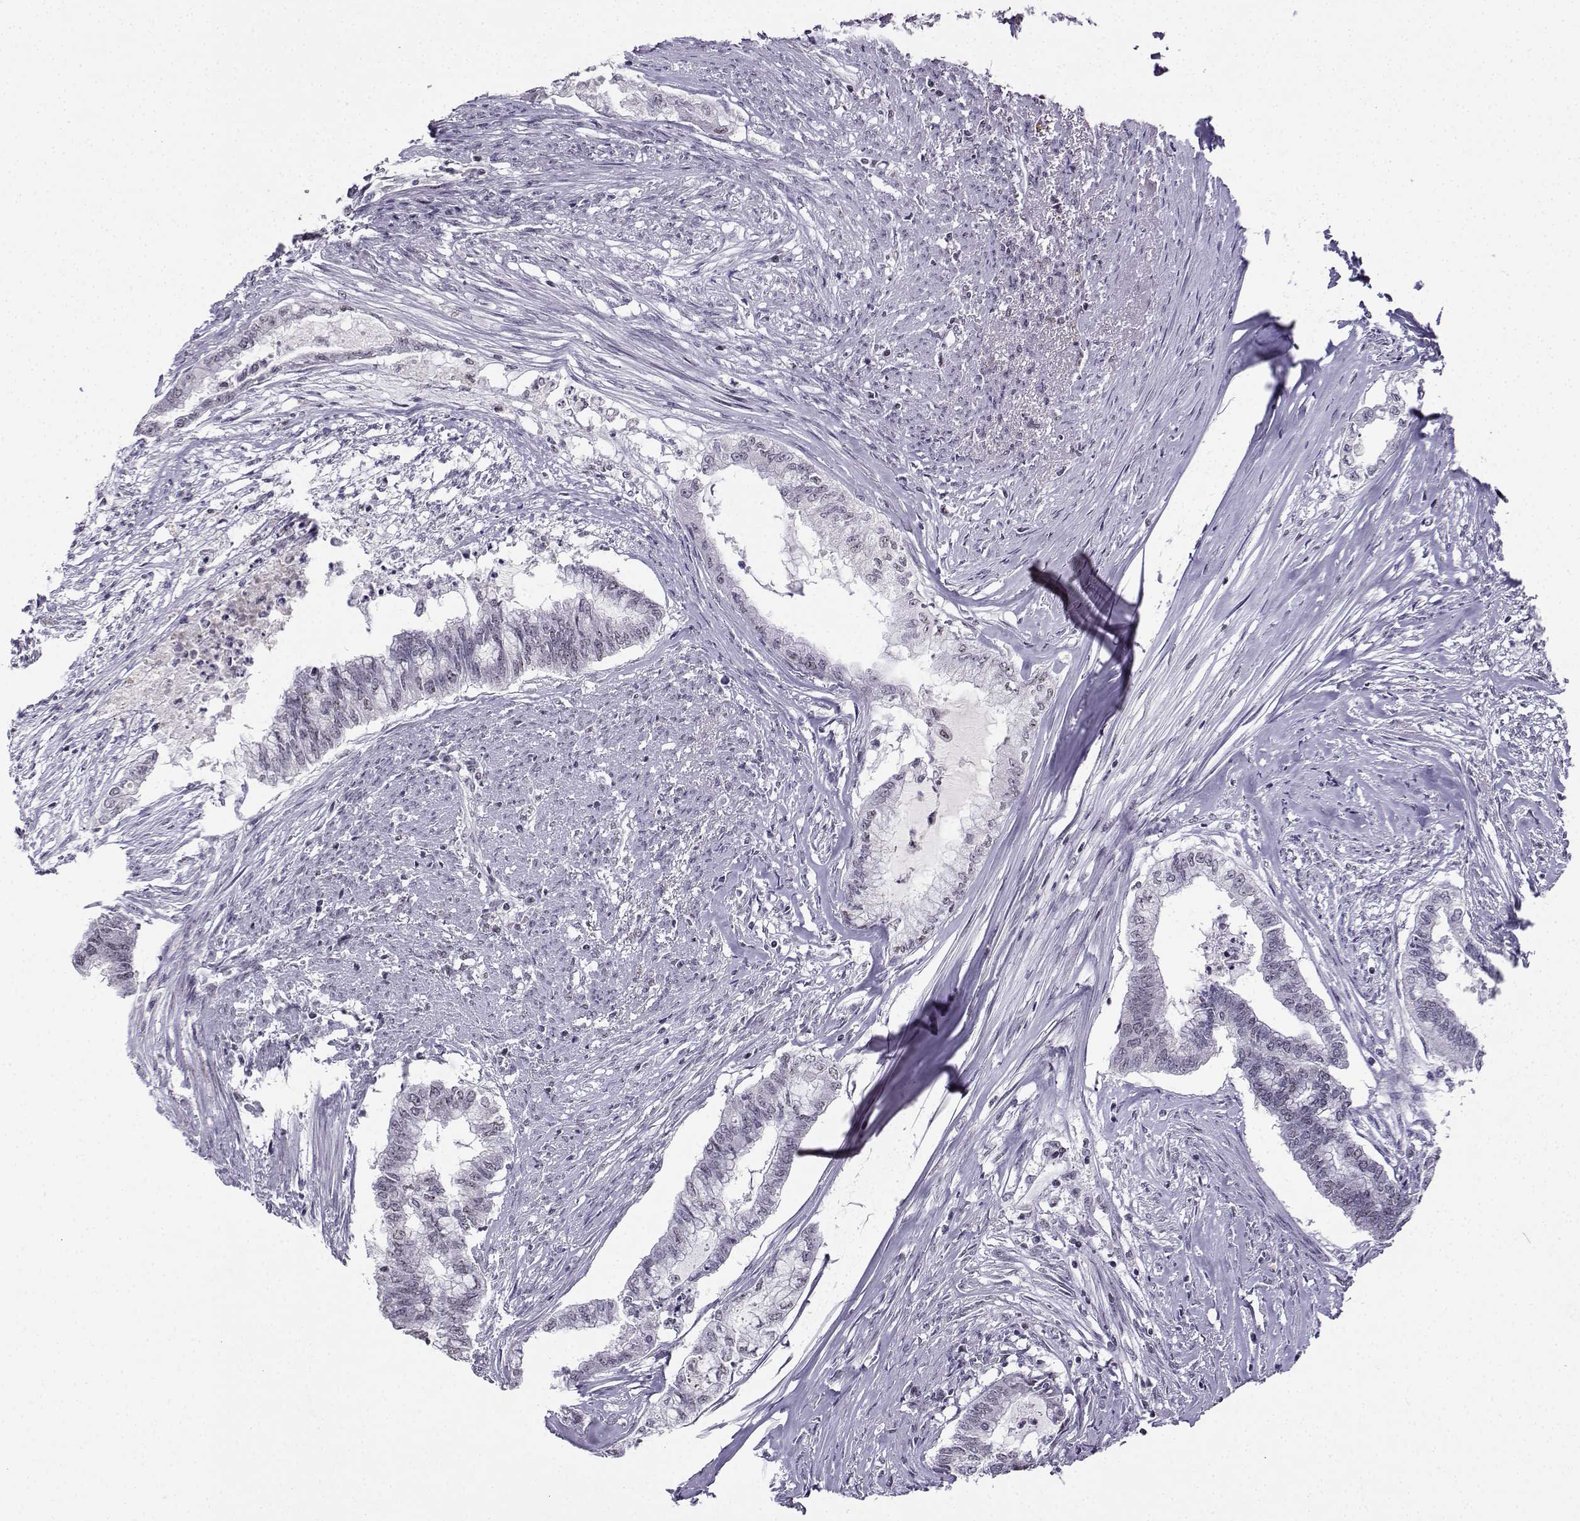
{"staining": {"intensity": "negative", "quantity": "none", "location": "none"}, "tissue": "endometrial cancer", "cell_type": "Tumor cells", "image_type": "cancer", "snomed": [{"axis": "morphology", "description": "Adenocarcinoma, NOS"}, {"axis": "topography", "description": "Endometrium"}], "caption": "Endometrial cancer was stained to show a protein in brown. There is no significant expression in tumor cells.", "gene": "LRFN2", "patient": {"sex": "female", "age": 79}}